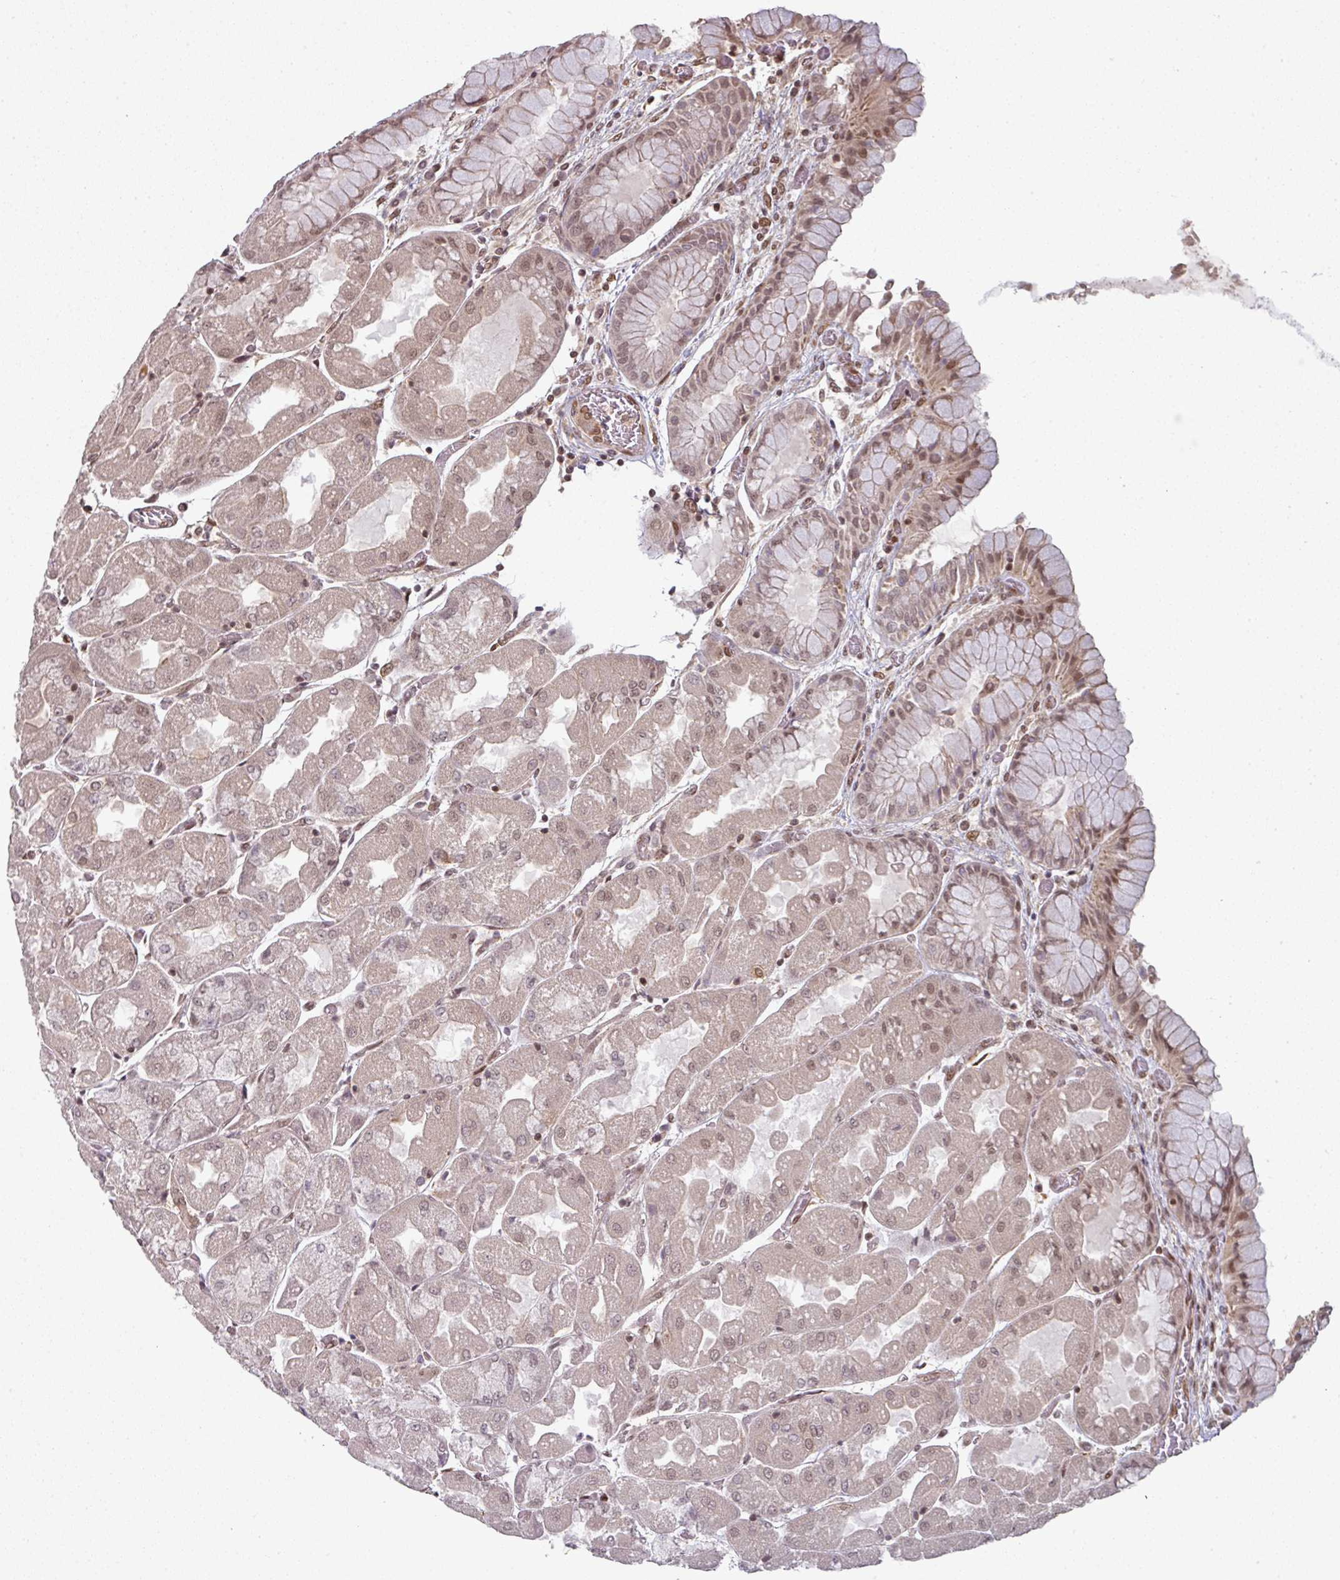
{"staining": {"intensity": "strong", "quantity": "25%-75%", "location": "cytoplasmic/membranous,nuclear"}, "tissue": "stomach", "cell_type": "Glandular cells", "image_type": "normal", "snomed": [{"axis": "morphology", "description": "Normal tissue, NOS"}, {"axis": "topography", "description": "Stomach"}], "caption": "Protein expression analysis of normal human stomach reveals strong cytoplasmic/membranous,nuclear expression in about 25%-75% of glandular cells.", "gene": "SIK3", "patient": {"sex": "female", "age": 61}}